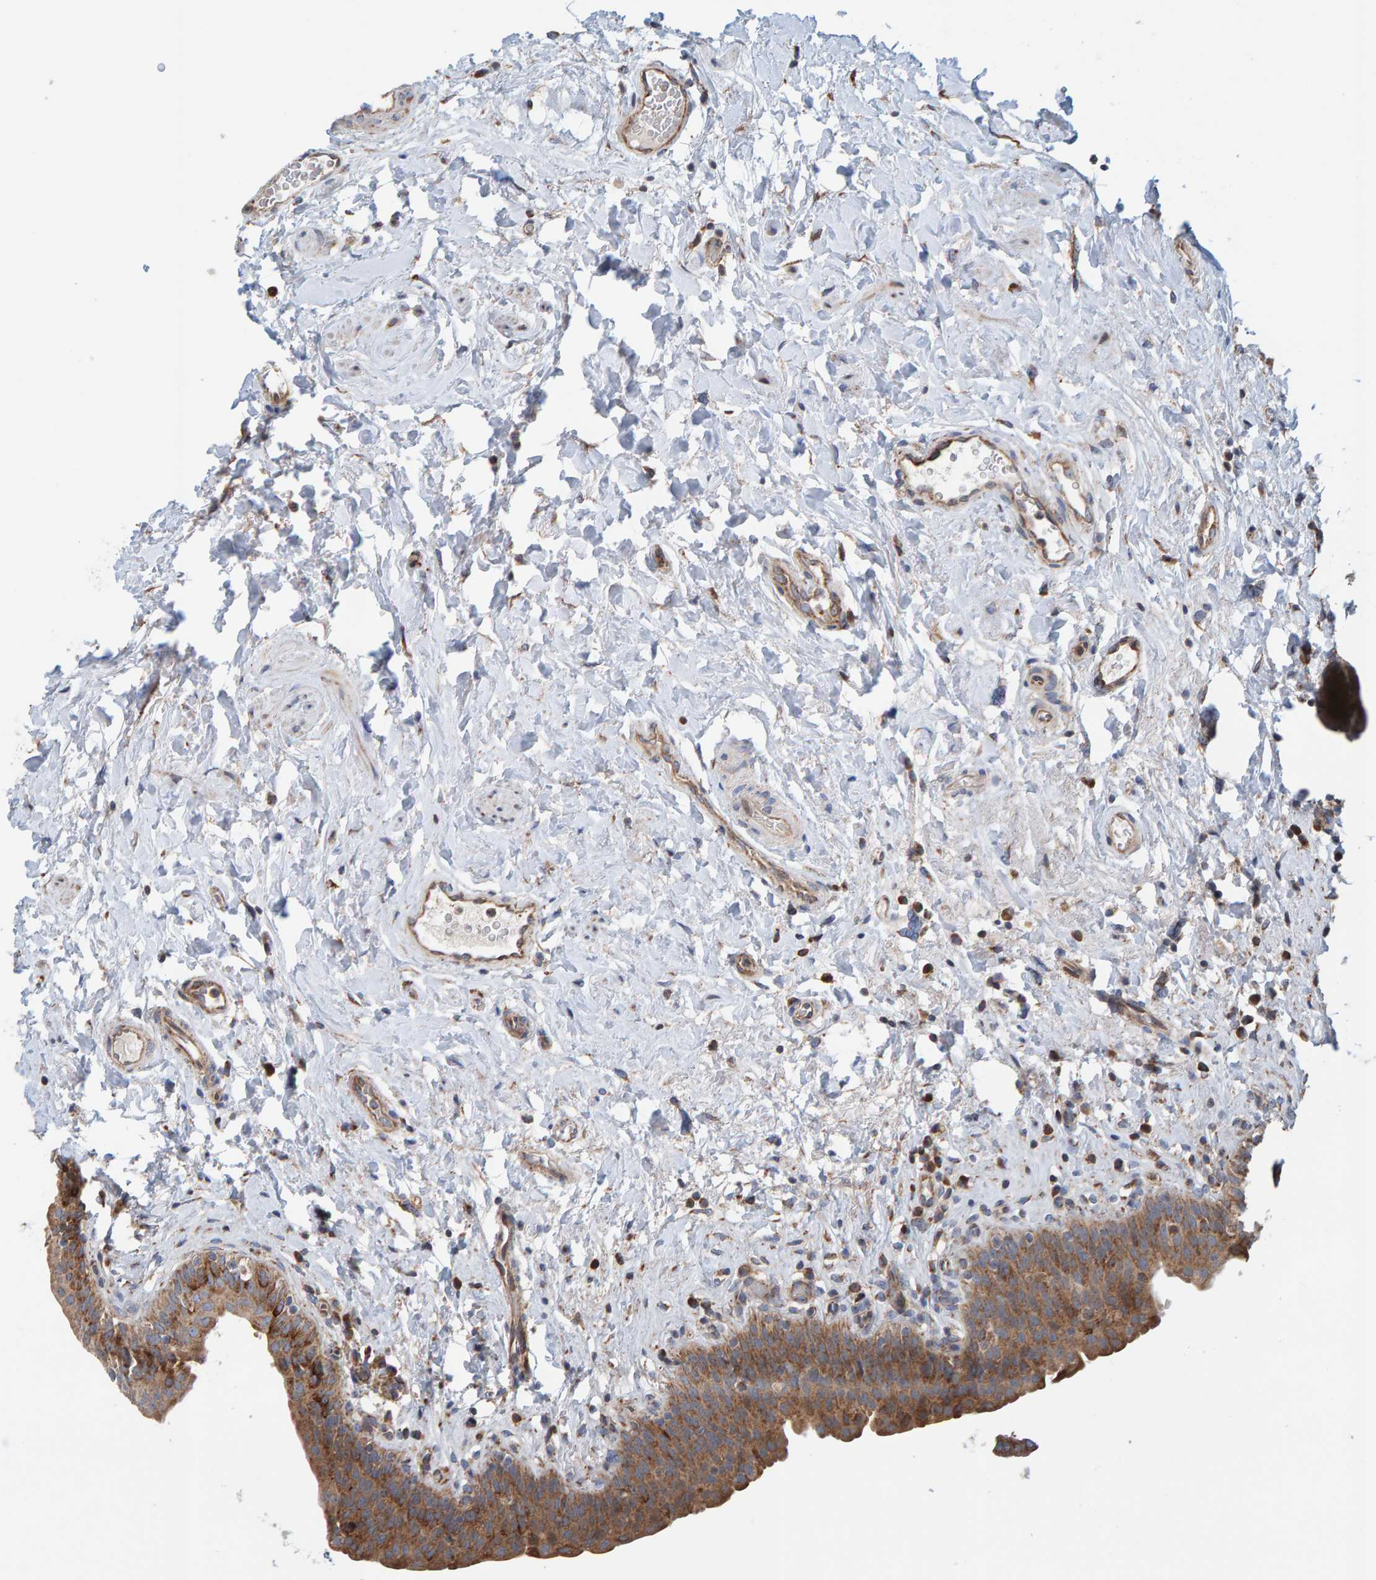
{"staining": {"intensity": "strong", "quantity": ">75%", "location": "cytoplasmic/membranous"}, "tissue": "urinary bladder", "cell_type": "Urothelial cells", "image_type": "normal", "snomed": [{"axis": "morphology", "description": "Normal tissue, NOS"}, {"axis": "topography", "description": "Urinary bladder"}], "caption": "Protein expression analysis of normal human urinary bladder reveals strong cytoplasmic/membranous positivity in about >75% of urothelial cells.", "gene": "MRPL45", "patient": {"sex": "male", "age": 83}}